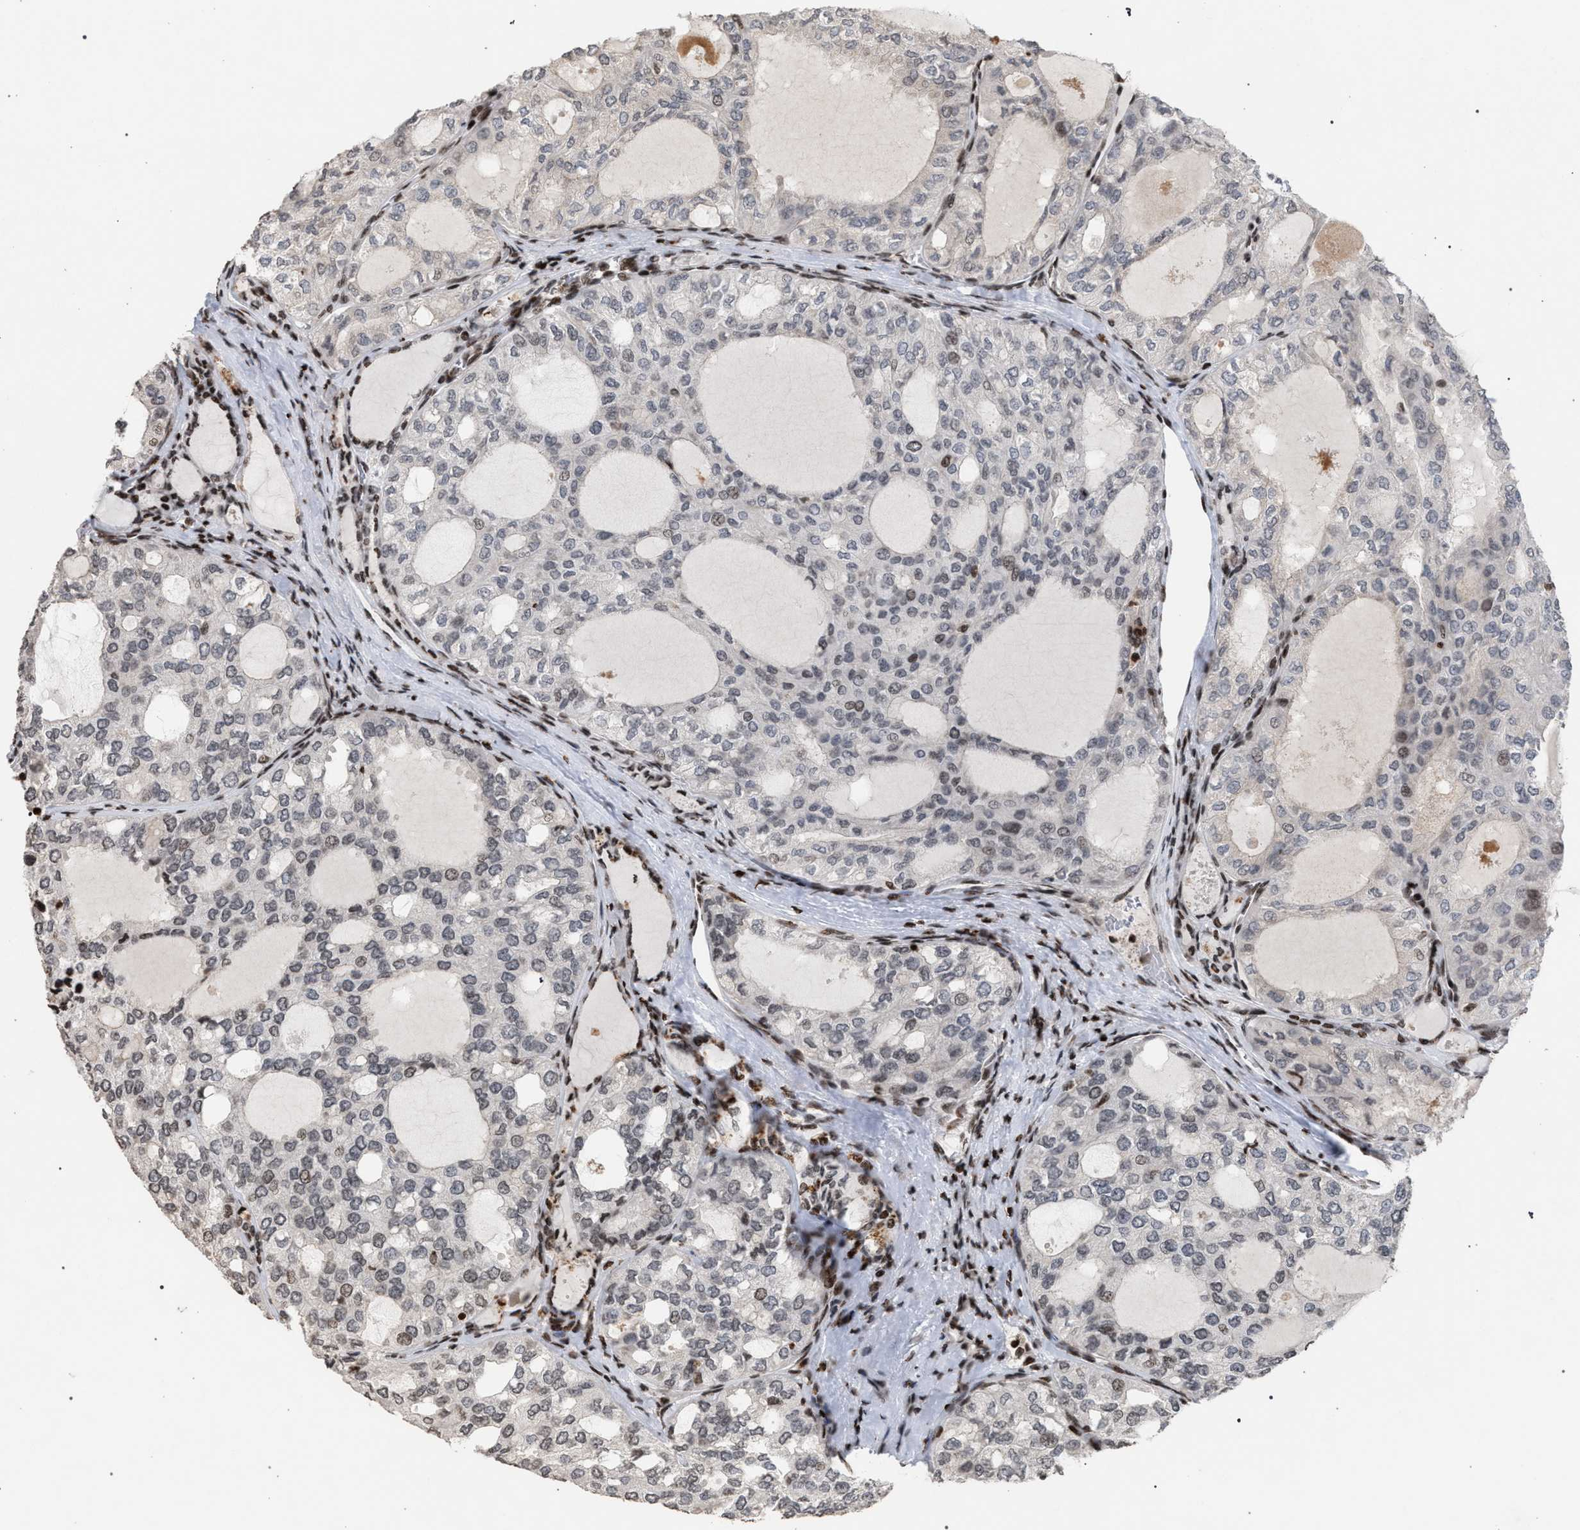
{"staining": {"intensity": "weak", "quantity": "<25%", "location": "nuclear"}, "tissue": "thyroid cancer", "cell_type": "Tumor cells", "image_type": "cancer", "snomed": [{"axis": "morphology", "description": "Follicular adenoma carcinoma, NOS"}, {"axis": "topography", "description": "Thyroid gland"}], "caption": "Immunohistochemistry histopathology image of human thyroid cancer (follicular adenoma carcinoma) stained for a protein (brown), which exhibits no staining in tumor cells.", "gene": "FOXD3", "patient": {"sex": "male", "age": 75}}